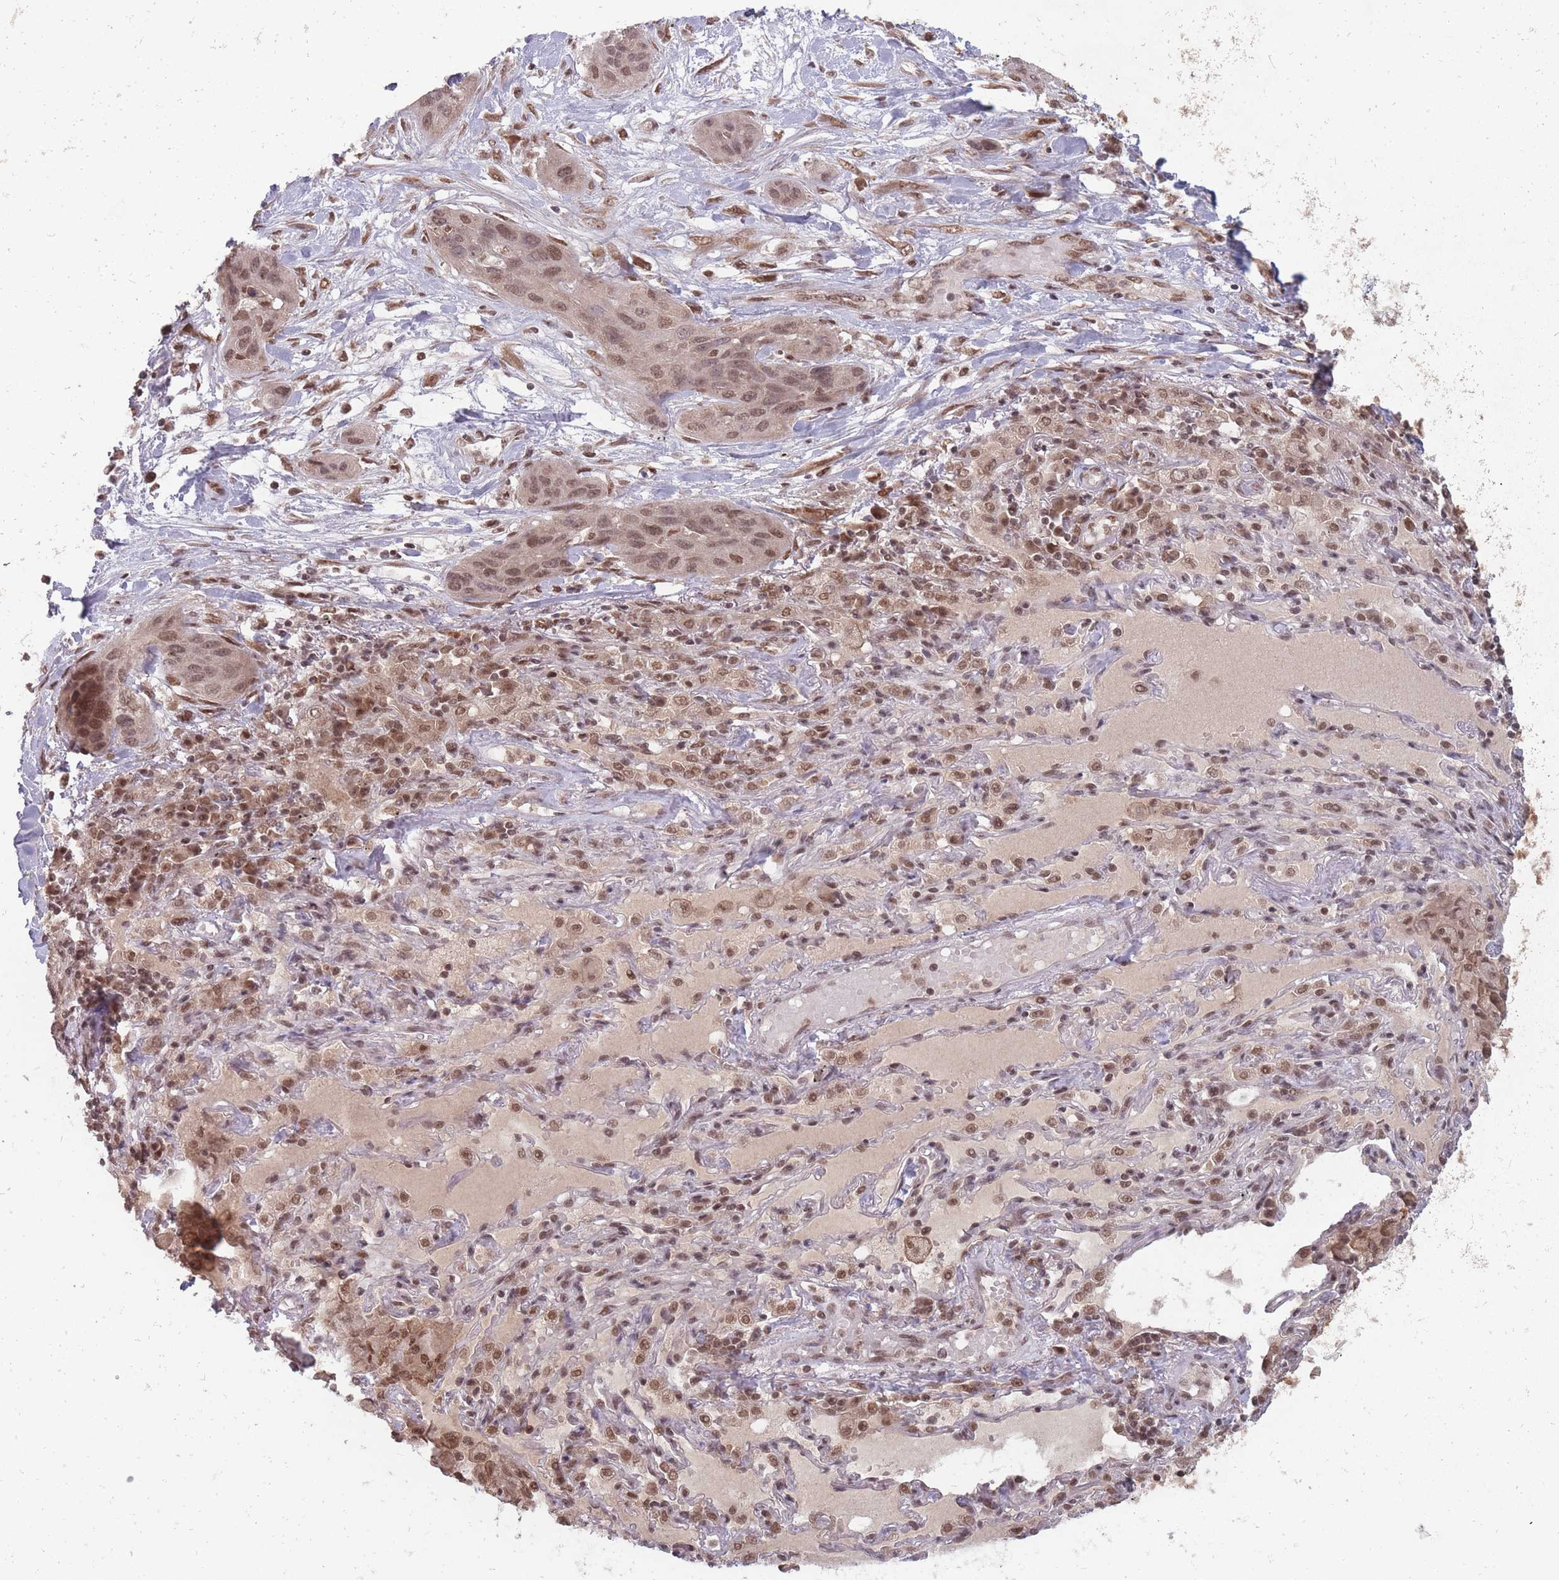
{"staining": {"intensity": "moderate", "quantity": ">75%", "location": "nuclear"}, "tissue": "lung cancer", "cell_type": "Tumor cells", "image_type": "cancer", "snomed": [{"axis": "morphology", "description": "Squamous cell carcinoma, NOS"}, {"axis": "topography", "description": "Lung"}], "caption": "Lung squamous cell carcinoma was stained to show a protein in brown. There is medium levels of moderate nuclear staining in about >75% of tumor cells.", "gene": "TMED3", "patient": {"sex": "female", "age": 70}}